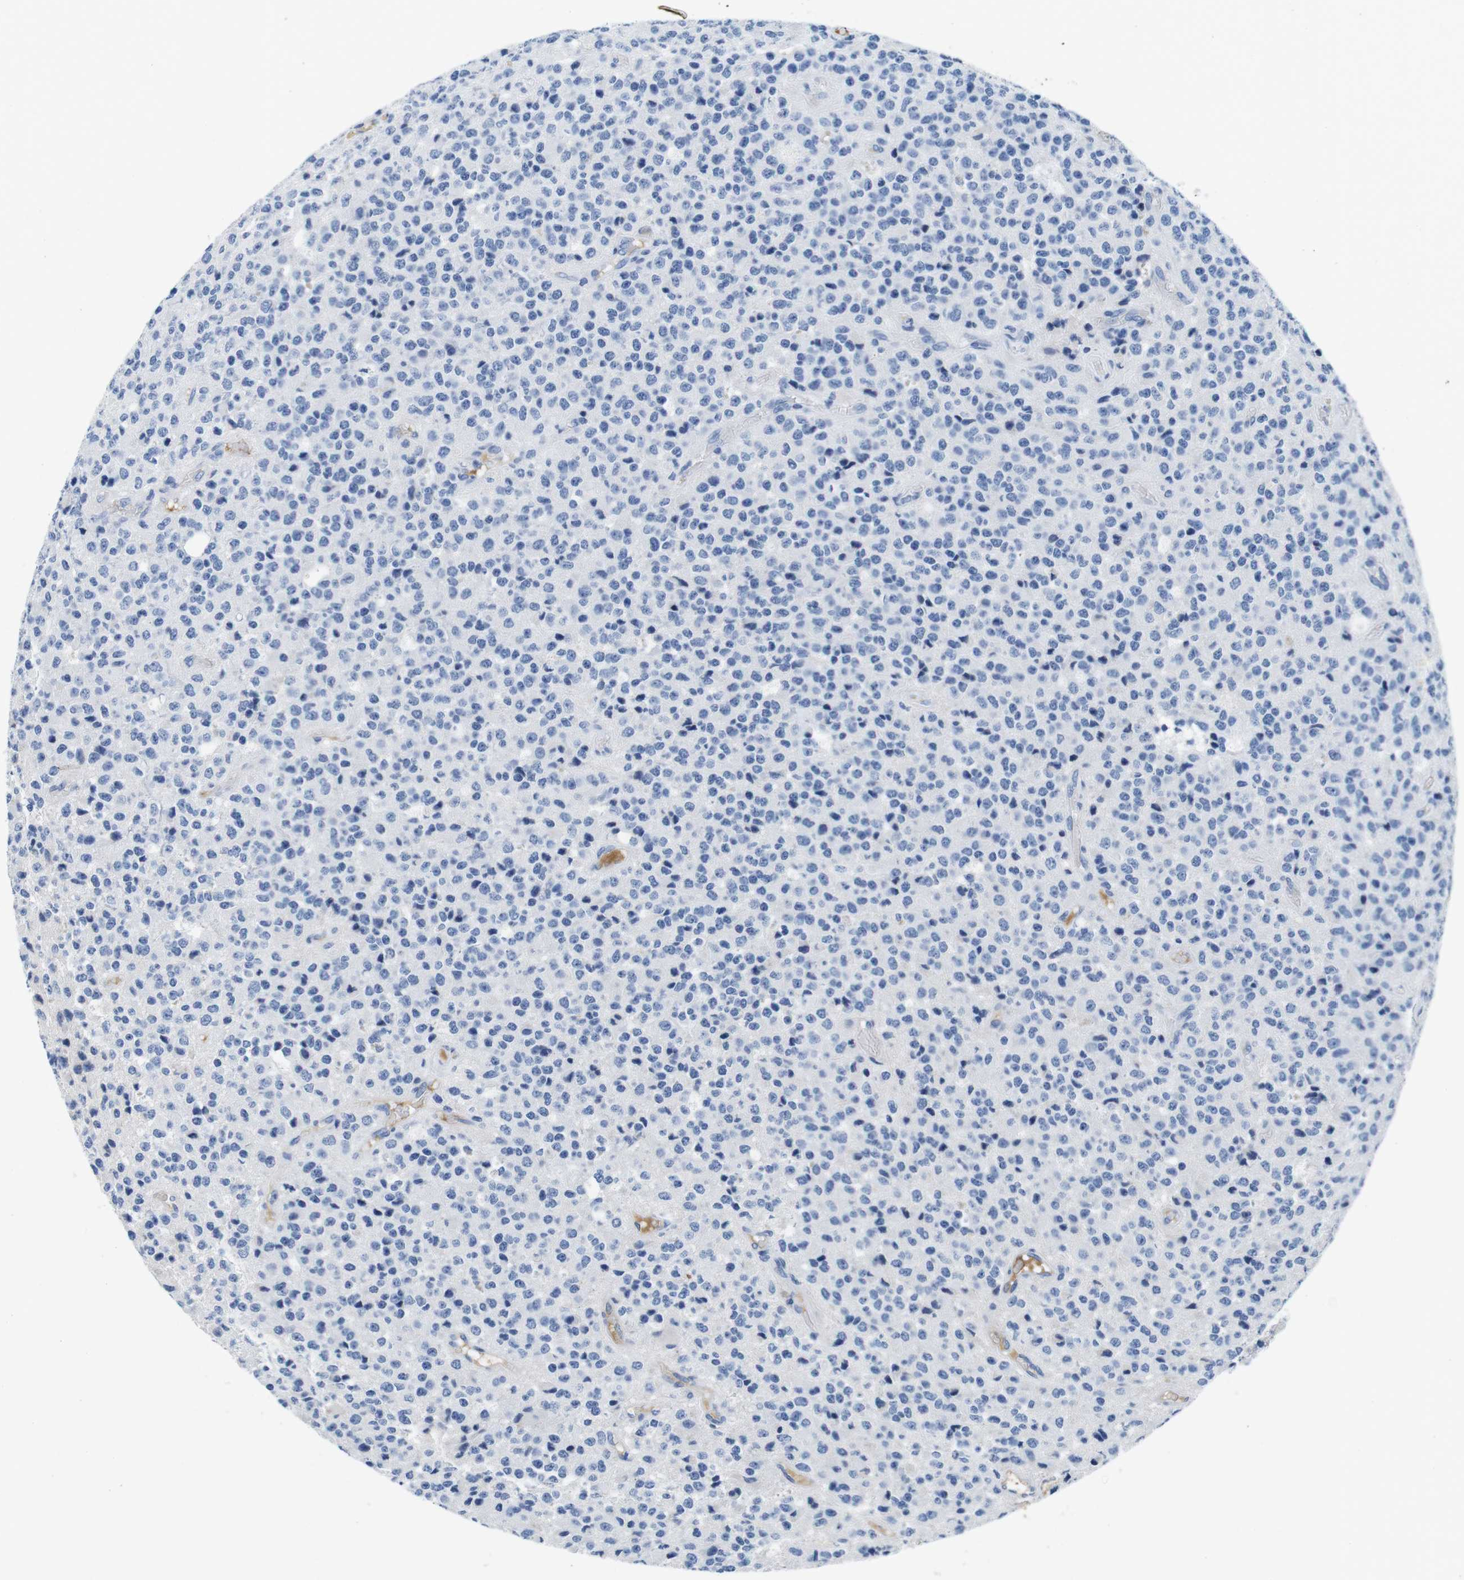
{"staining": {"intensity": "negative", "quantity": "none", "location": "none"}, "tissue": "glioma", "cell_type": "Tumor cells", "image_type": "cancer", "snomed": [{"axis": "morphology", "description": "Glioma, malignant, High grade"}, {"axis": "topography", "description": "pancreas cauda"}], "caption": "This is a photomicrograph of immunohistochemistry (IHC) staining of malignant glioma (high-grade), which shows no staining in tumor cells. (DAB IHC with hematoxylin counter stain).", "gene": "IGKC", "patient": {"sex": "male", "age": 60}}